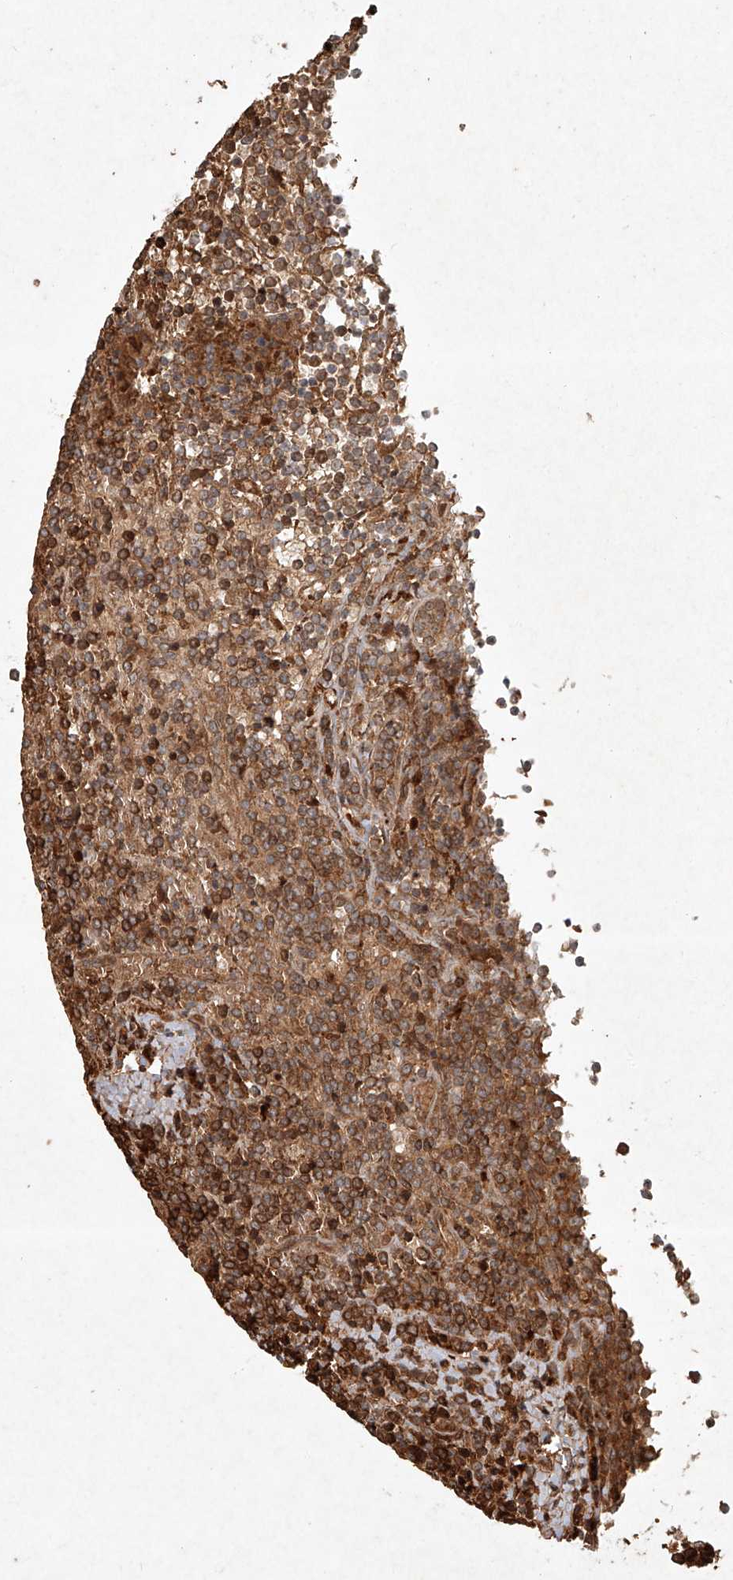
{"staining": {"intensity": "moderate", "quantity": ">75%", "location": "cytoplasmic/membranous"}, "tissue": "lymphoma", "cell_type": "Tumor cells", "image_type": "cancer", "snomed": [{"axis": "morphology", "description": "Malignant lymphoma, non-Hodgkin's type, Low grade"}, {"axis": "topography", "description": "Spleen"}], "caption": "Lymphoma stained with a brown dye displays moderate cytoplasmic/membranous positive expression in approximately >75% of tumor cells.", "gene": "CYYR1", "patient": {"sex": "female", "age": 19}}